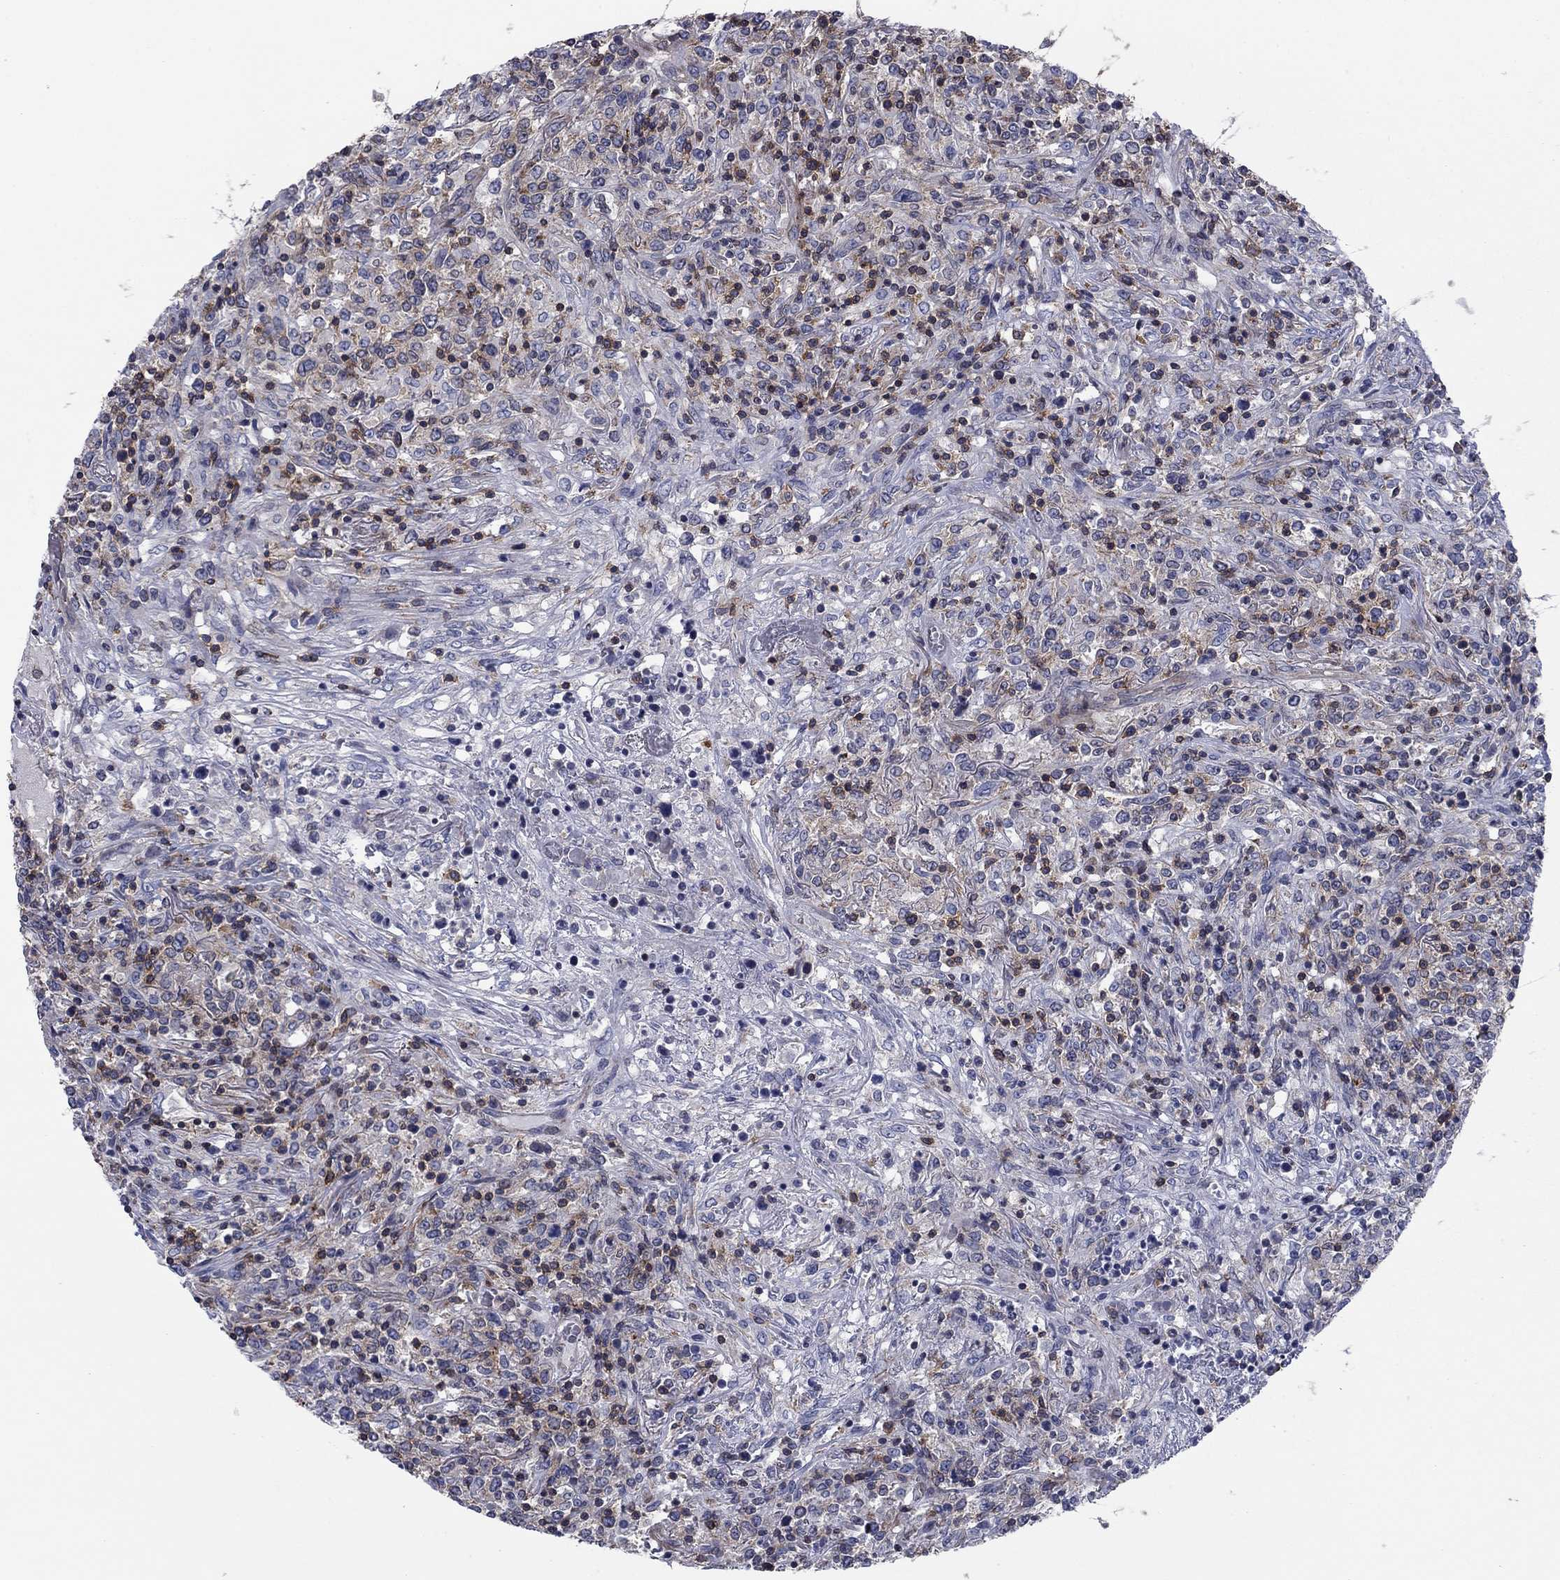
{"staining": {"intensity": "weak", "quantity": "25%-75%", "location": "cytoplasmic/membranous"}, "tissue": "lymphoma", "cell_type": "Tumor cells", "image_type": "cancer", "snomed": [{"axis": "morphology", "description": "Malignant lymphoma, non-Hodgkin's type, High grade"}, {"axis": "topography", "description": "Lung"}], "caption": "Protein analysis of high-grade malignant lymphoma, non-Hodgkin's type tissue exhibits weak cytoplasmic/membranous positivity in approximately 25%-75% of tumor cells.", "gene": "PSD4", "patient": {"sex": "male", "age": 79}}